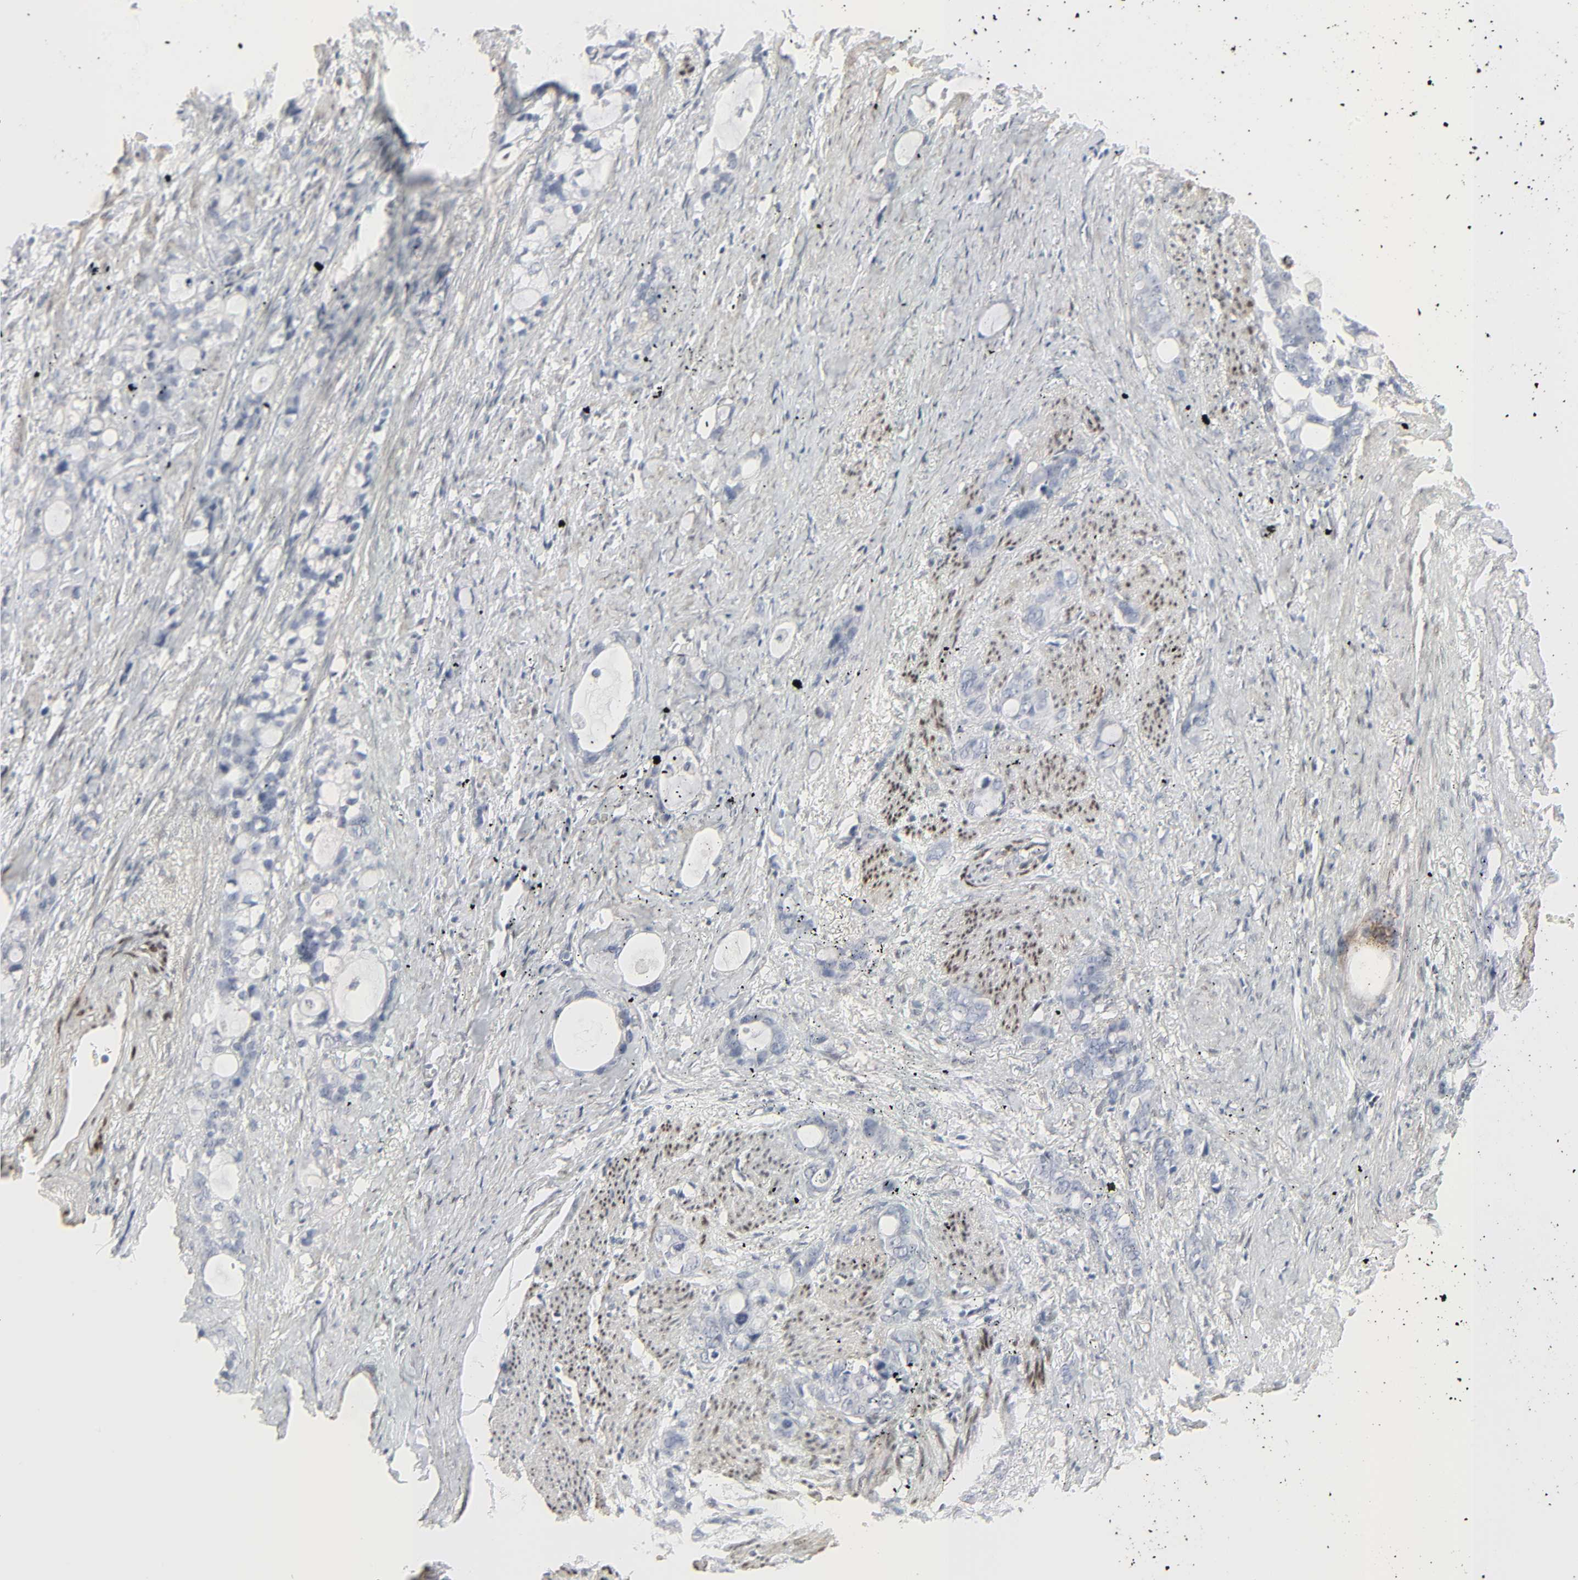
{"staining": {"intensity": "negative", "quantity": "none", "location": "none"}, "tissue": "stomach cancer", "cell_type": "Tumor cells", "image_type": "cancer", "snomed": [{"axis": "morphology", "description": "Adenocarcinoma, NOS"}, {"axis": "topography", "description": "Stomach"}], "caption": "Immunohistochemical staining of human stomach cancer exhibits no significant expression in tumor cells.", "gene": "ZBTB16", "patient": {"sex": "female", "age": 75}}